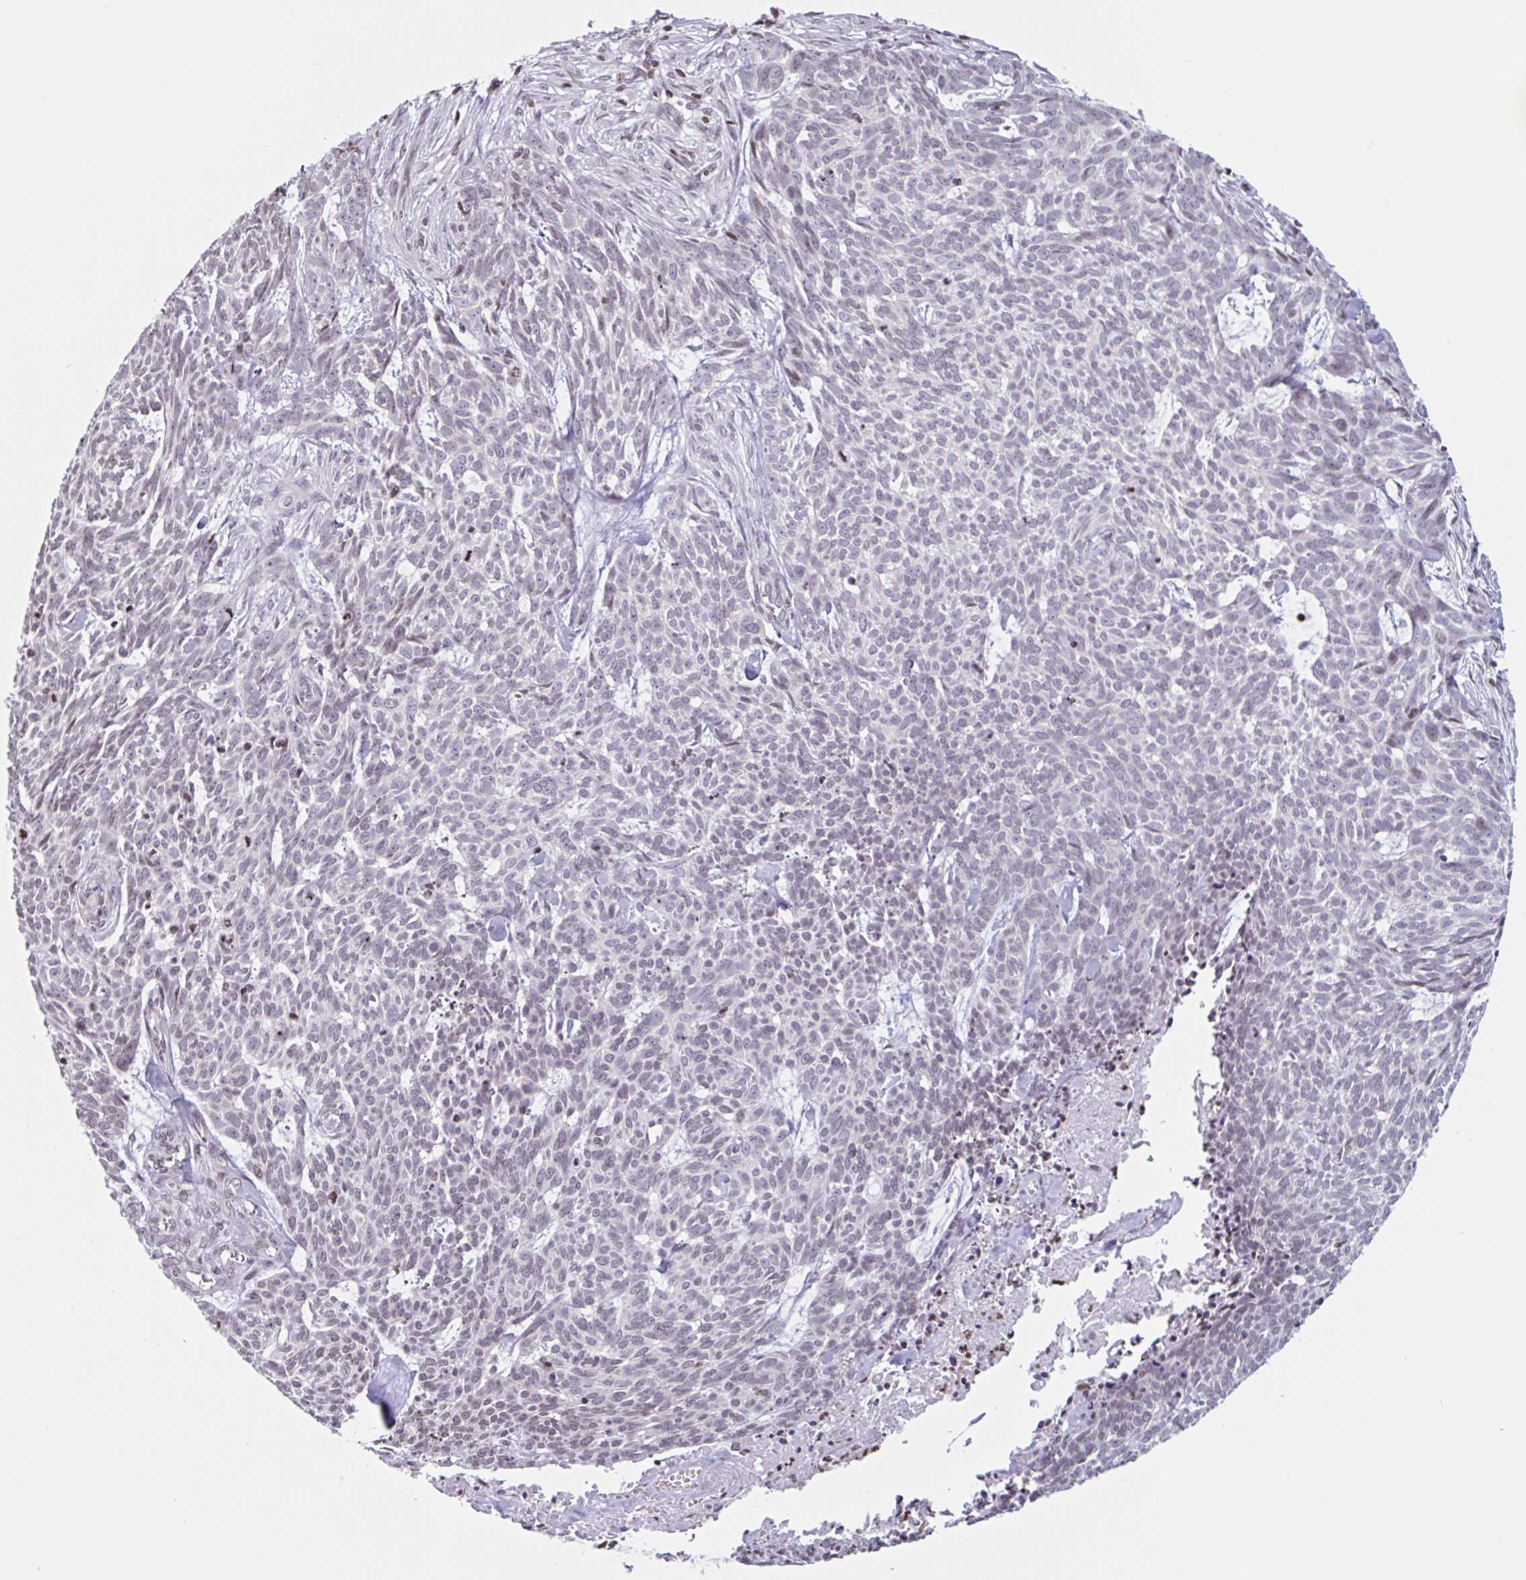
{"staining": {"intensity": "weak", "quantity": "<25%", "location": "nuclear"}, "tissue": "skin cancer", "cell_type": "Tumor cells", "image_type": "cancer", "snomed": [{"axis": "morphology", "description": "Basal cell carcinoma"}, {"axis": "topography", "description": "Skin"}], "caption": "Image shows no protein staining in tumor cells of skin cancer (basal cell carcinoma) tissue. (Stains: DAB IHC with hematoxylin counter stain, Microscopy: brightfield microscopy at high magnification).", "gene": "NOL6", "patient": {"sex": "female", "age": 93}}